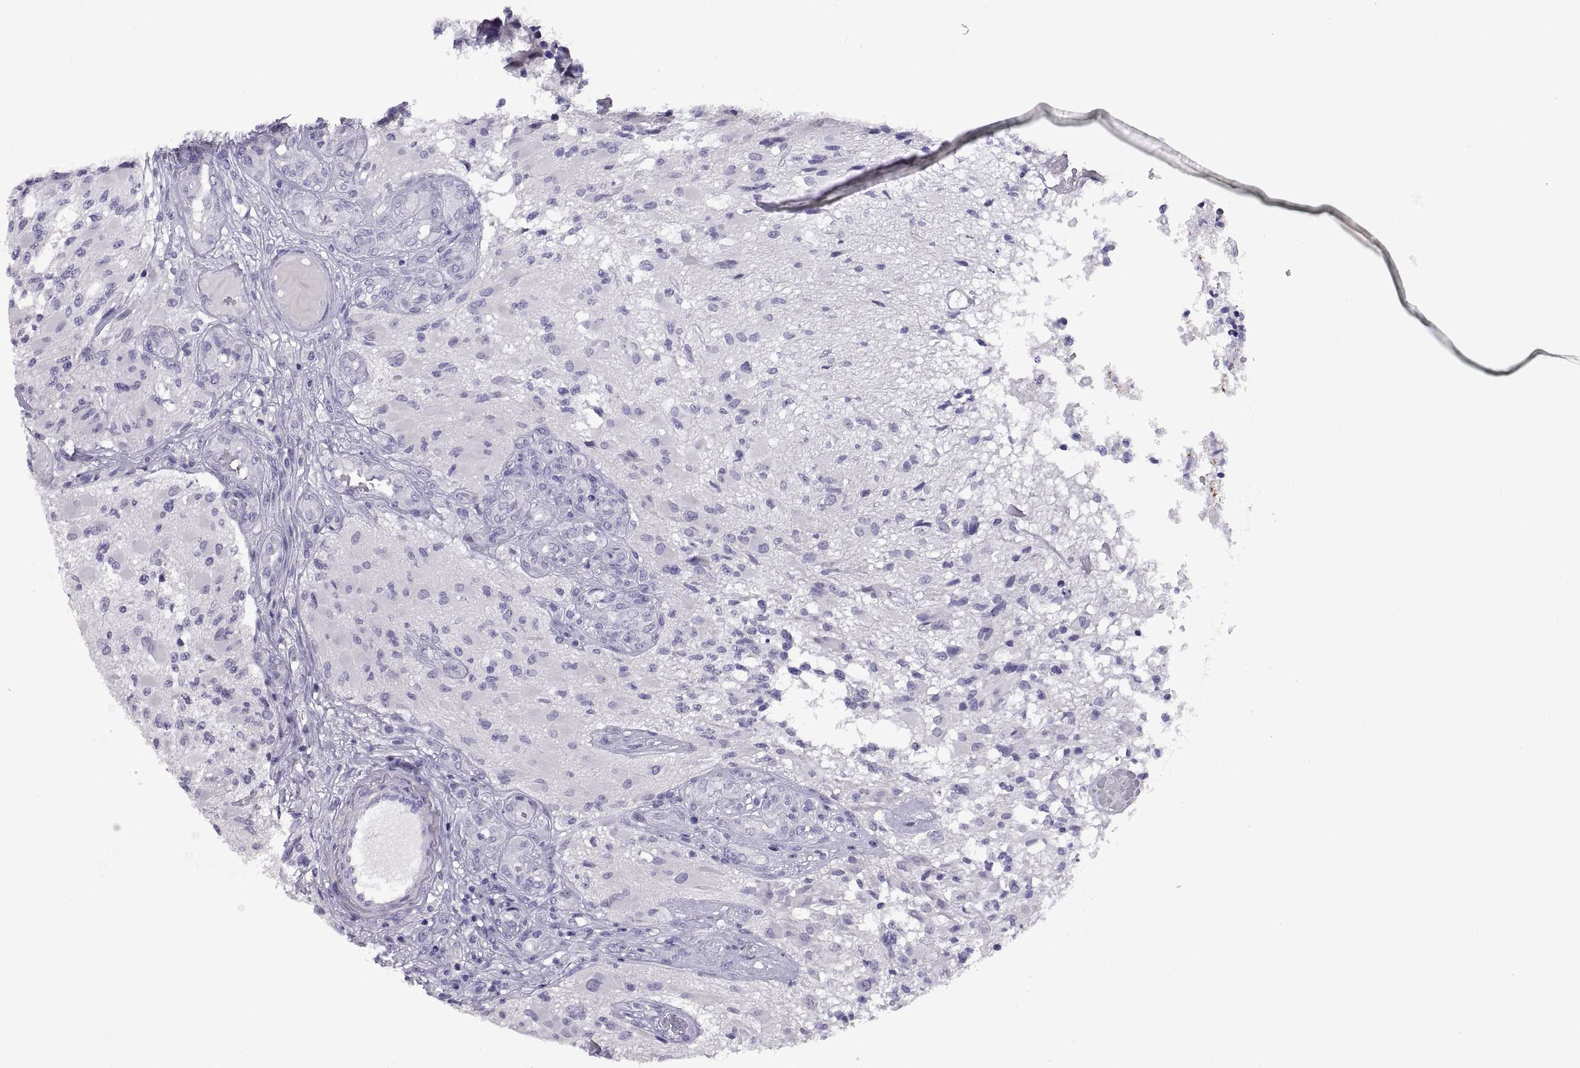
{"staining": {"intensity": "negative", "quantity": "none", "location": "none"}, "tissue": "glioma", "cell_type": "Tumor cells", "image_type": "cancer", "snomed": [{"axis": "morphology", "description": "Glioma, malignant, High grade"}, {"axis": "topography", "description": "Brain"}], "caption": "Protein analysis of glioma shows no significant staining in tumor cells.", "gene": "RGS20", "patient": {"sex": "female", "age": 63}}